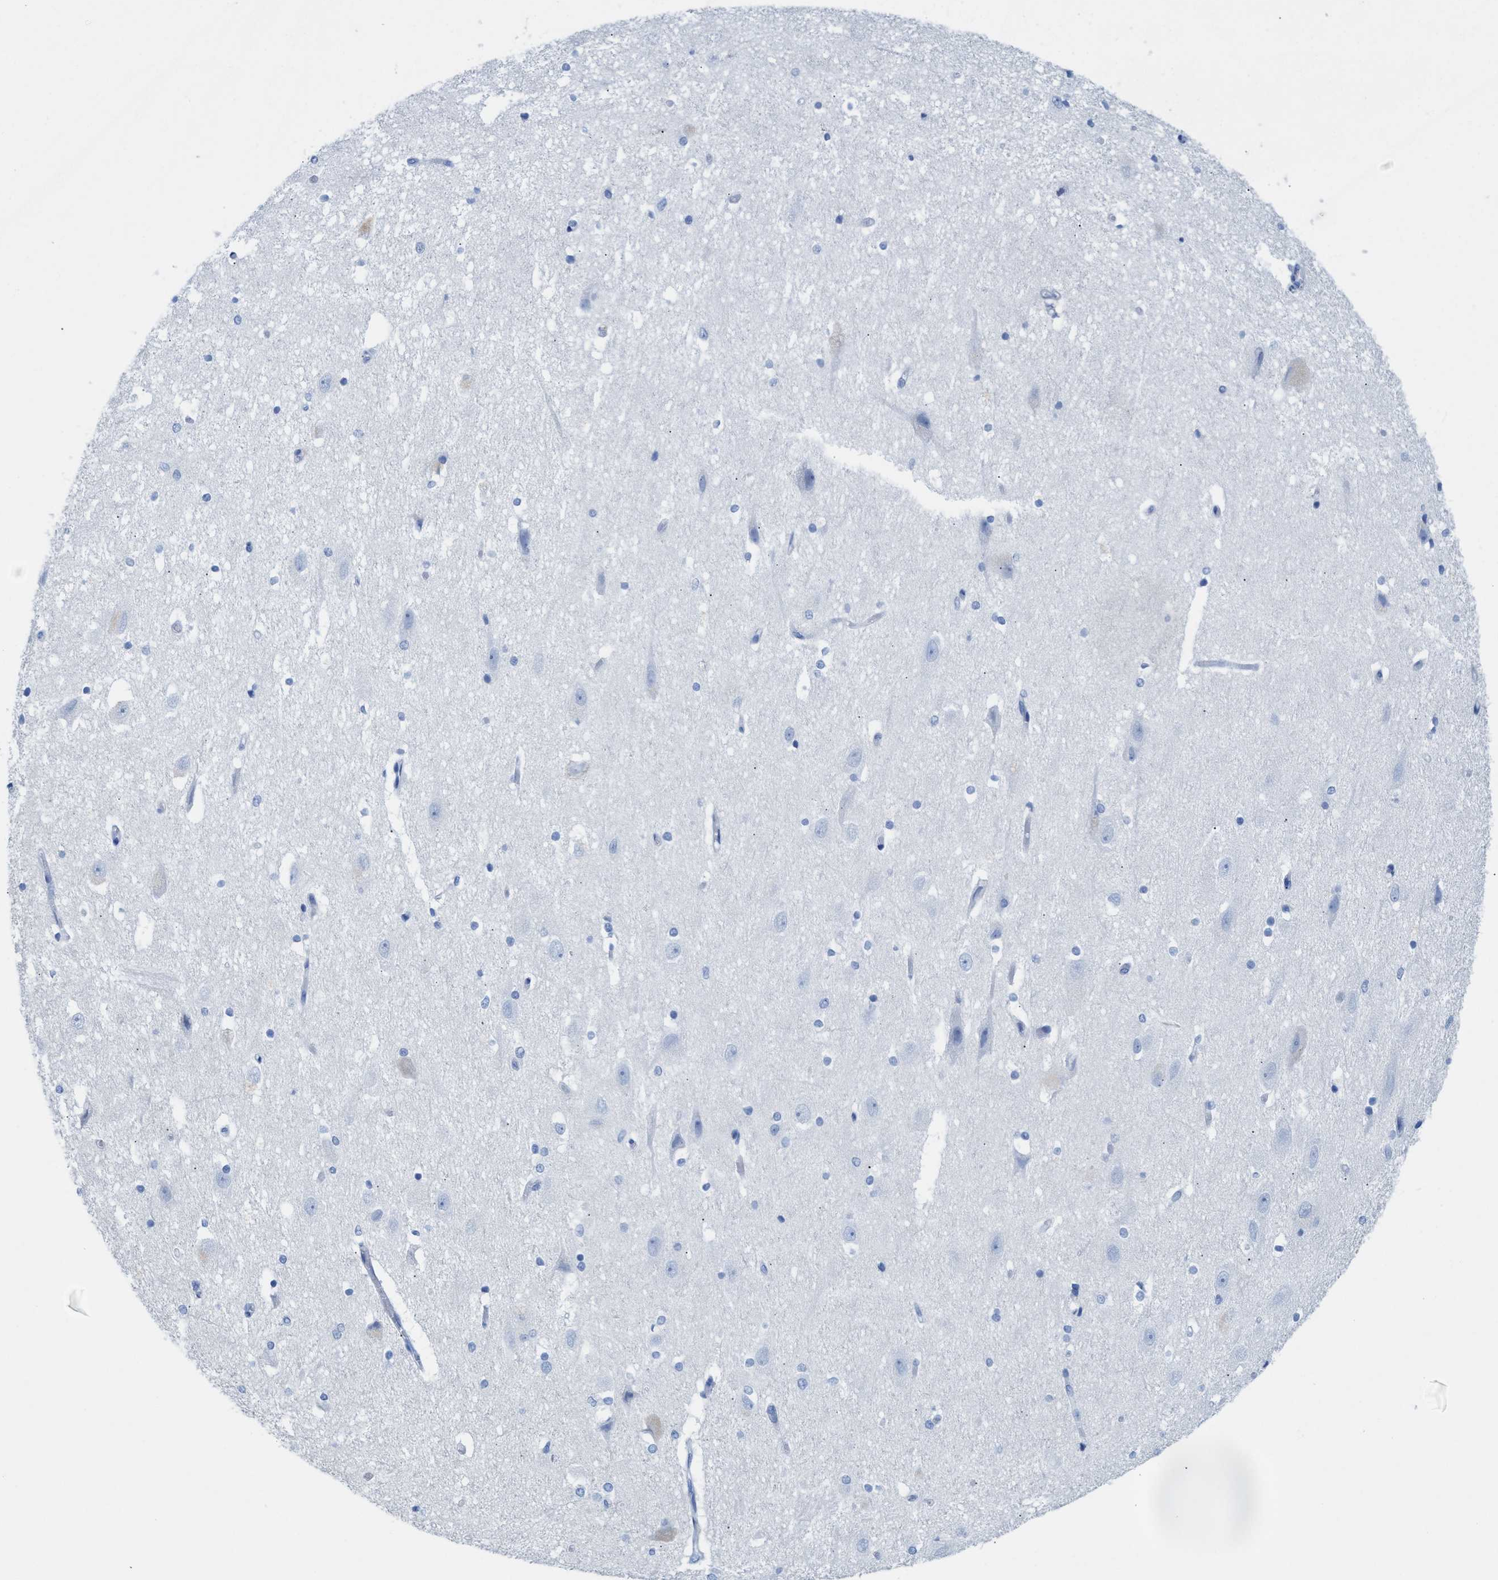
{"staining": {"intensity": "negative", "quantity": "none", "location": "none"}, "tissue": "hippocampus", "cell_type": "Glial cells", "image_type": "normal", "snomed": [{"axis": "morphology", "description": "Normal tissue, NOS"}, {"axis": "topography", "description": "Hippocampus"}], "caption": "Normal hippocampus was stained to show a protein in brown. There is no significant positivity in glial cells. (DAB (3,3'-diaminobenzidine) immunohistochemistry with hematoxylin counter stain).", "gene": "ANKFN1", "patient": {"sex": "female", "age": 19}}